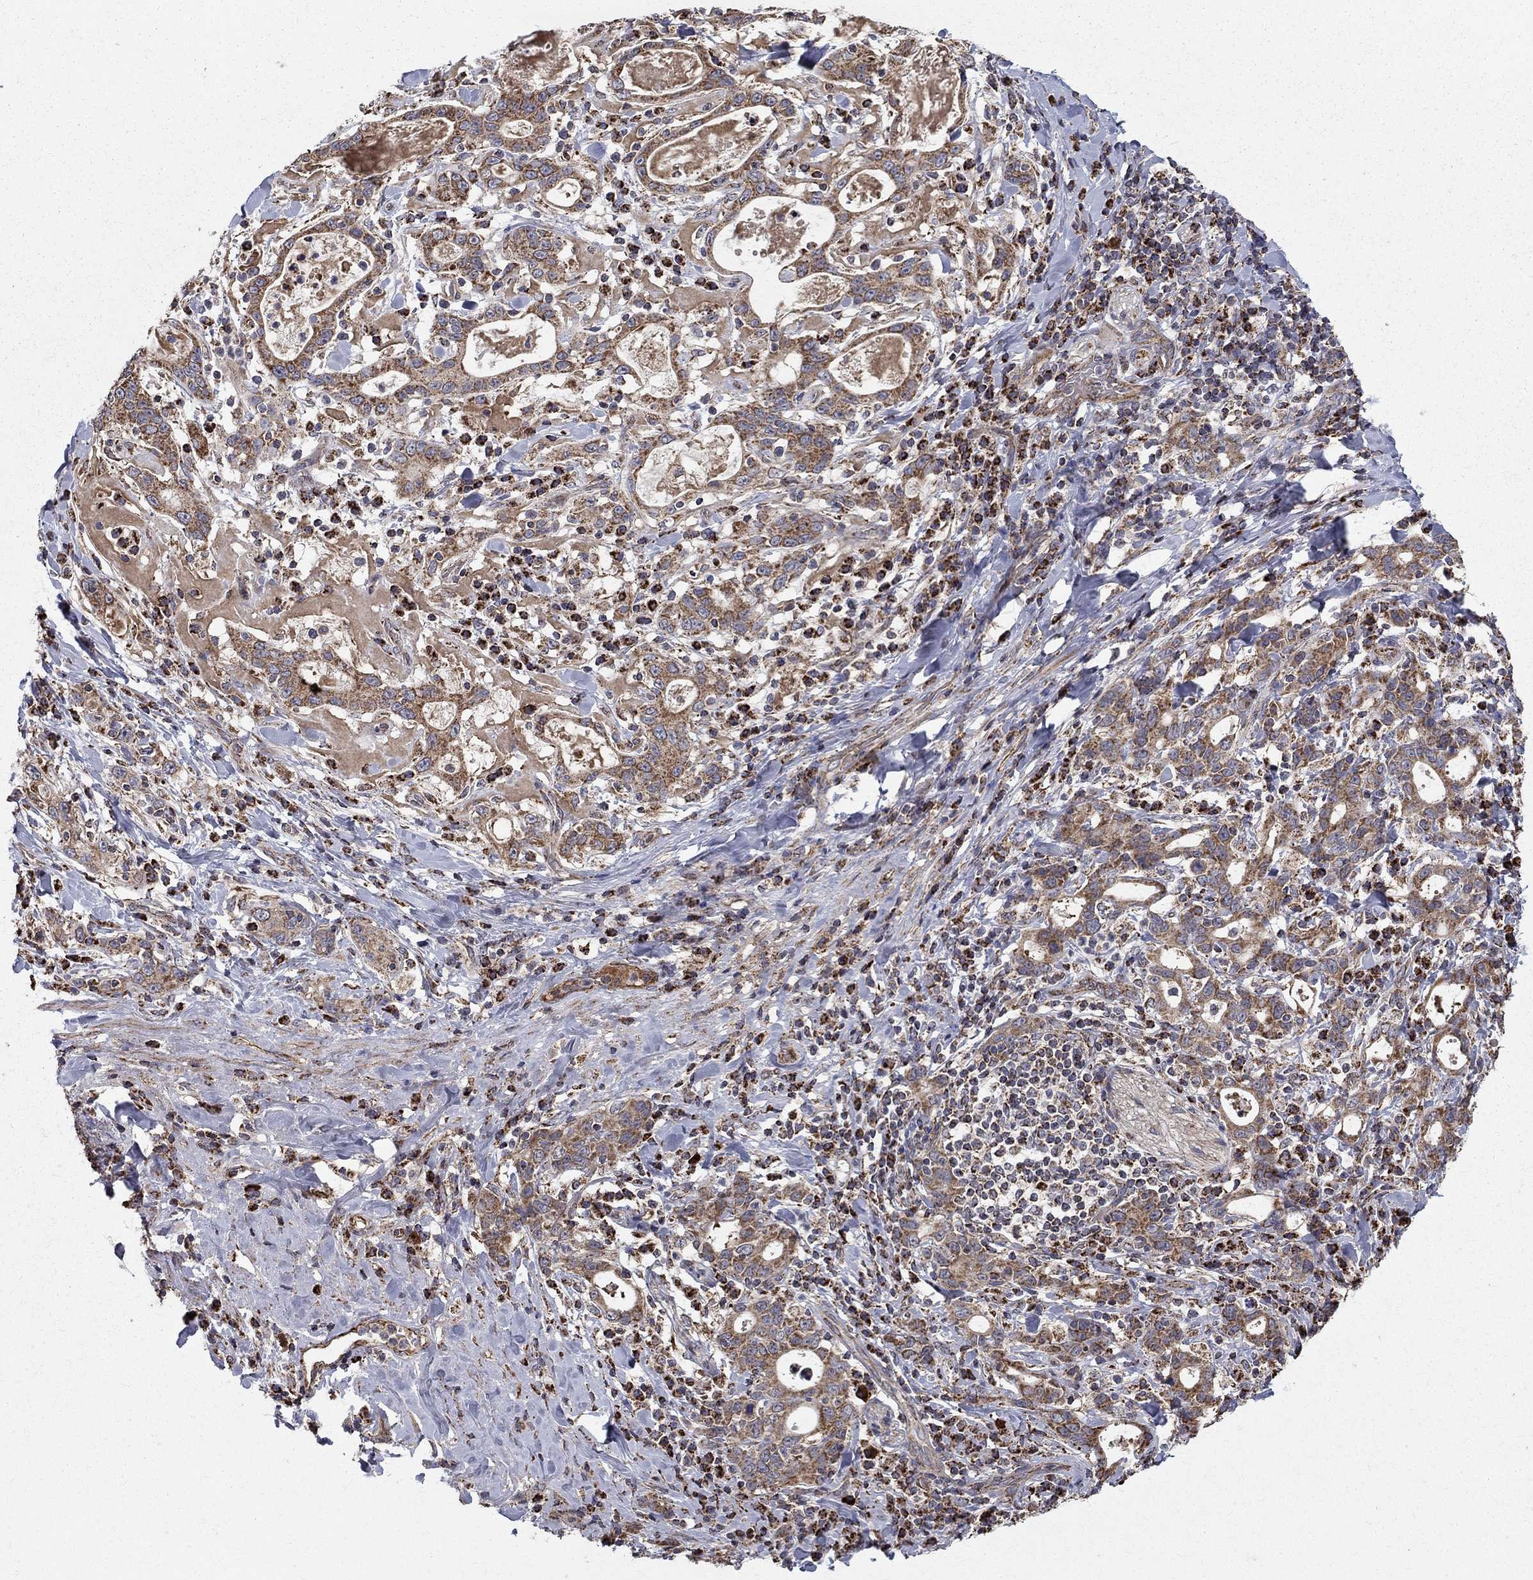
{"staining": {"intensity": "moderate", "quantity": "25%-75%", "location": "cytoplasmic/membranous"}, "tissue": "stomach cancer", "cell_type": "Tumor cells", "image_type": "cancer", "snomed": [{"axis": "morphology", "description": "Adenocarcinoma, NOS"}, {"axis": "topography", "description": "Stomach"}], "caption": "IHC histopathology image of neoplastic tissue: stomach adenocarcinoma stained using IHC displays medium levels of moderate protein expression localized specifically in the cytoplasmic/membranous of tumor cells, appearing as a cytoplasmic/membranous brown color.", "gene": "NDUFS8", "patient": {"sex": "male", "age": 79}}